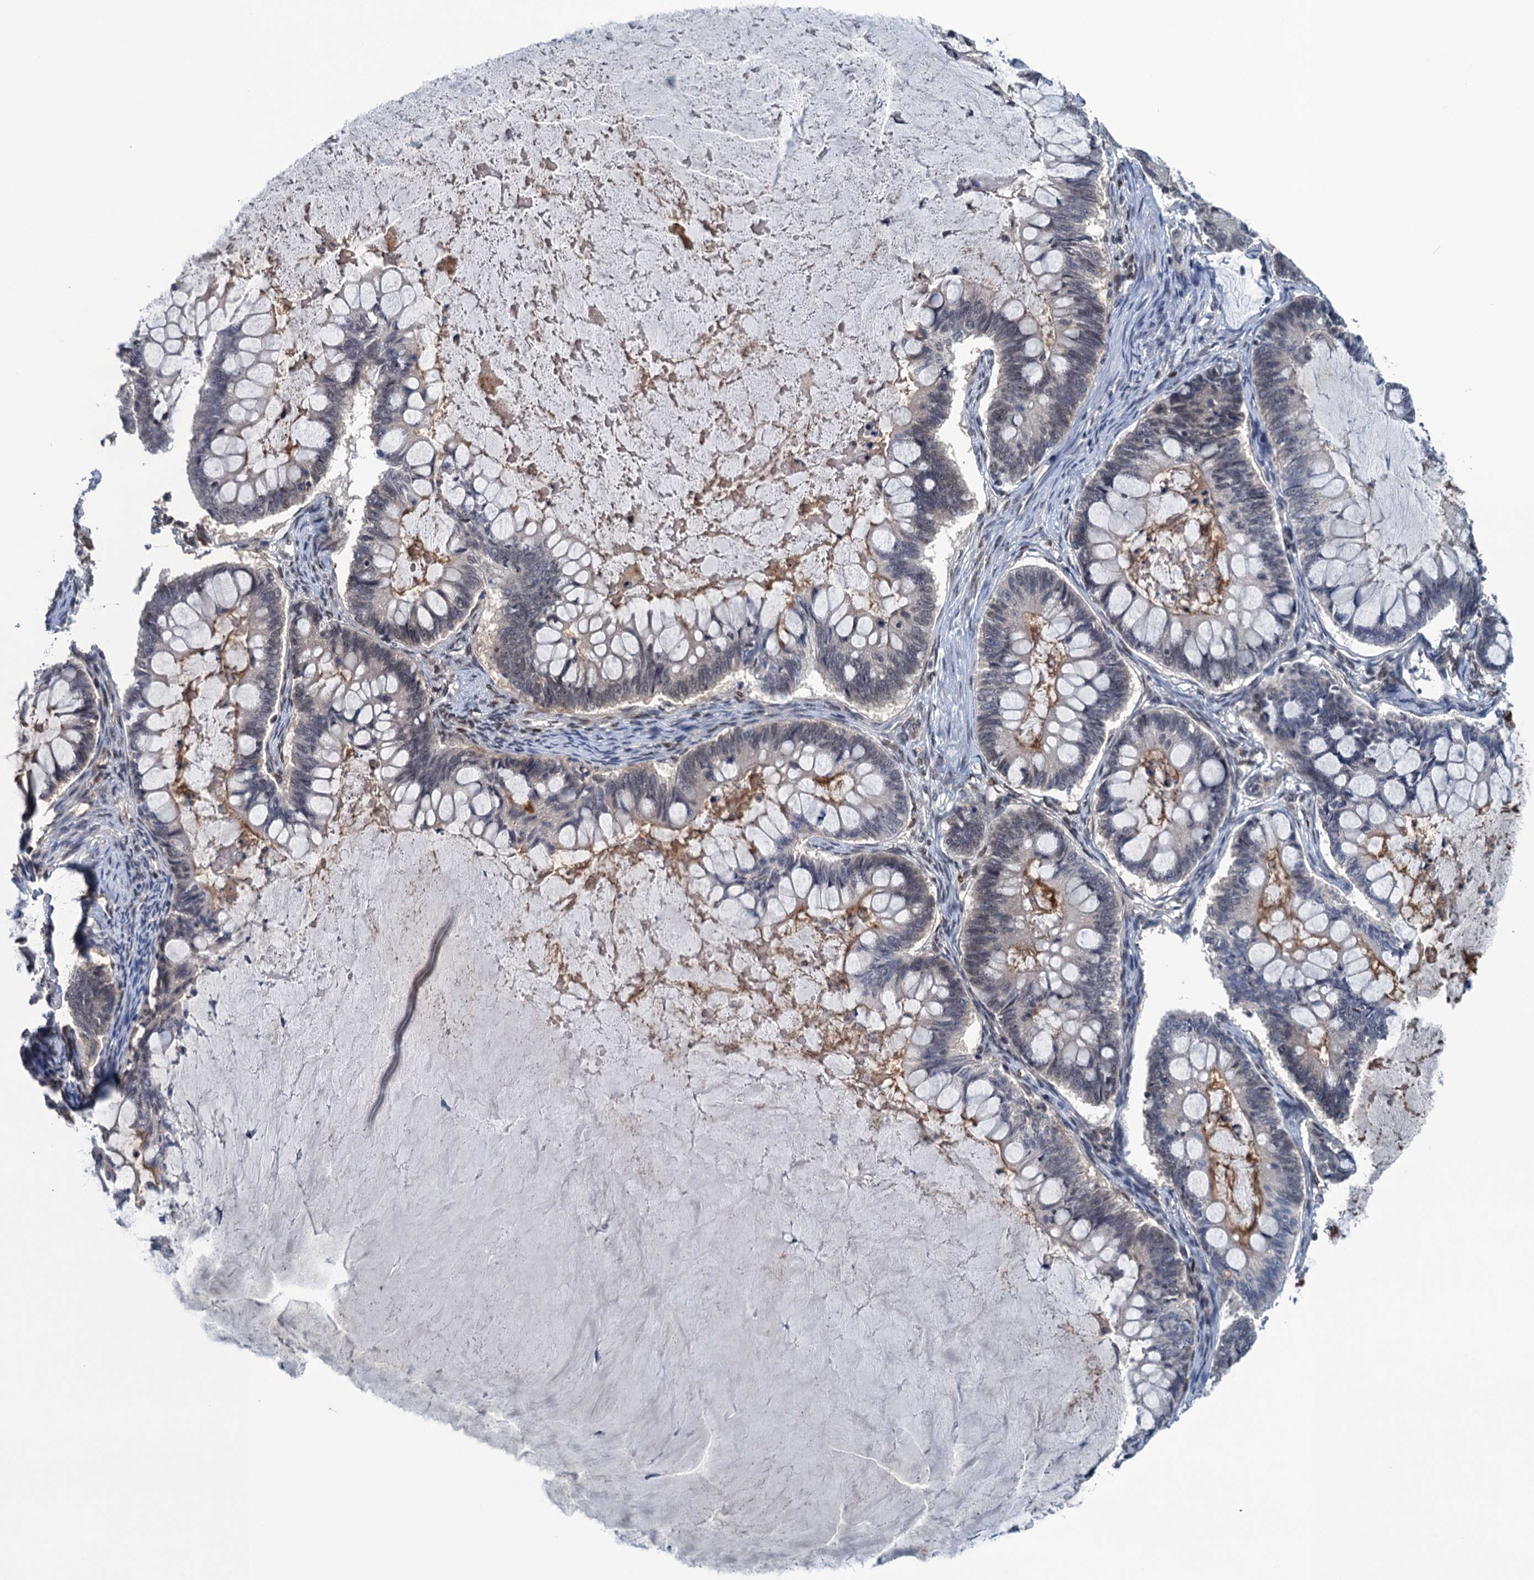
{"staining": {"intensity": "weak", "quantity": "<25%", "location": "nuclear"}, "tissue": "ovarian cancer", "cell_type": "Tumor cells", "image_type": "cancer", "snomed": [{"axis": "morphology", "description": "Cystadenocarcinoma, mucinous, NOS"}, {"axis": "topography", "description": "Ovary"}], "caption": "A high-resolution photomicrograph shows immunohistochemistry staining of ovarian mucinous cystadenocarcinoma, which displays no significant positivity in tumor cells.", "gene": "SAE1", "patient": {"sex": "female", "age": 61}}